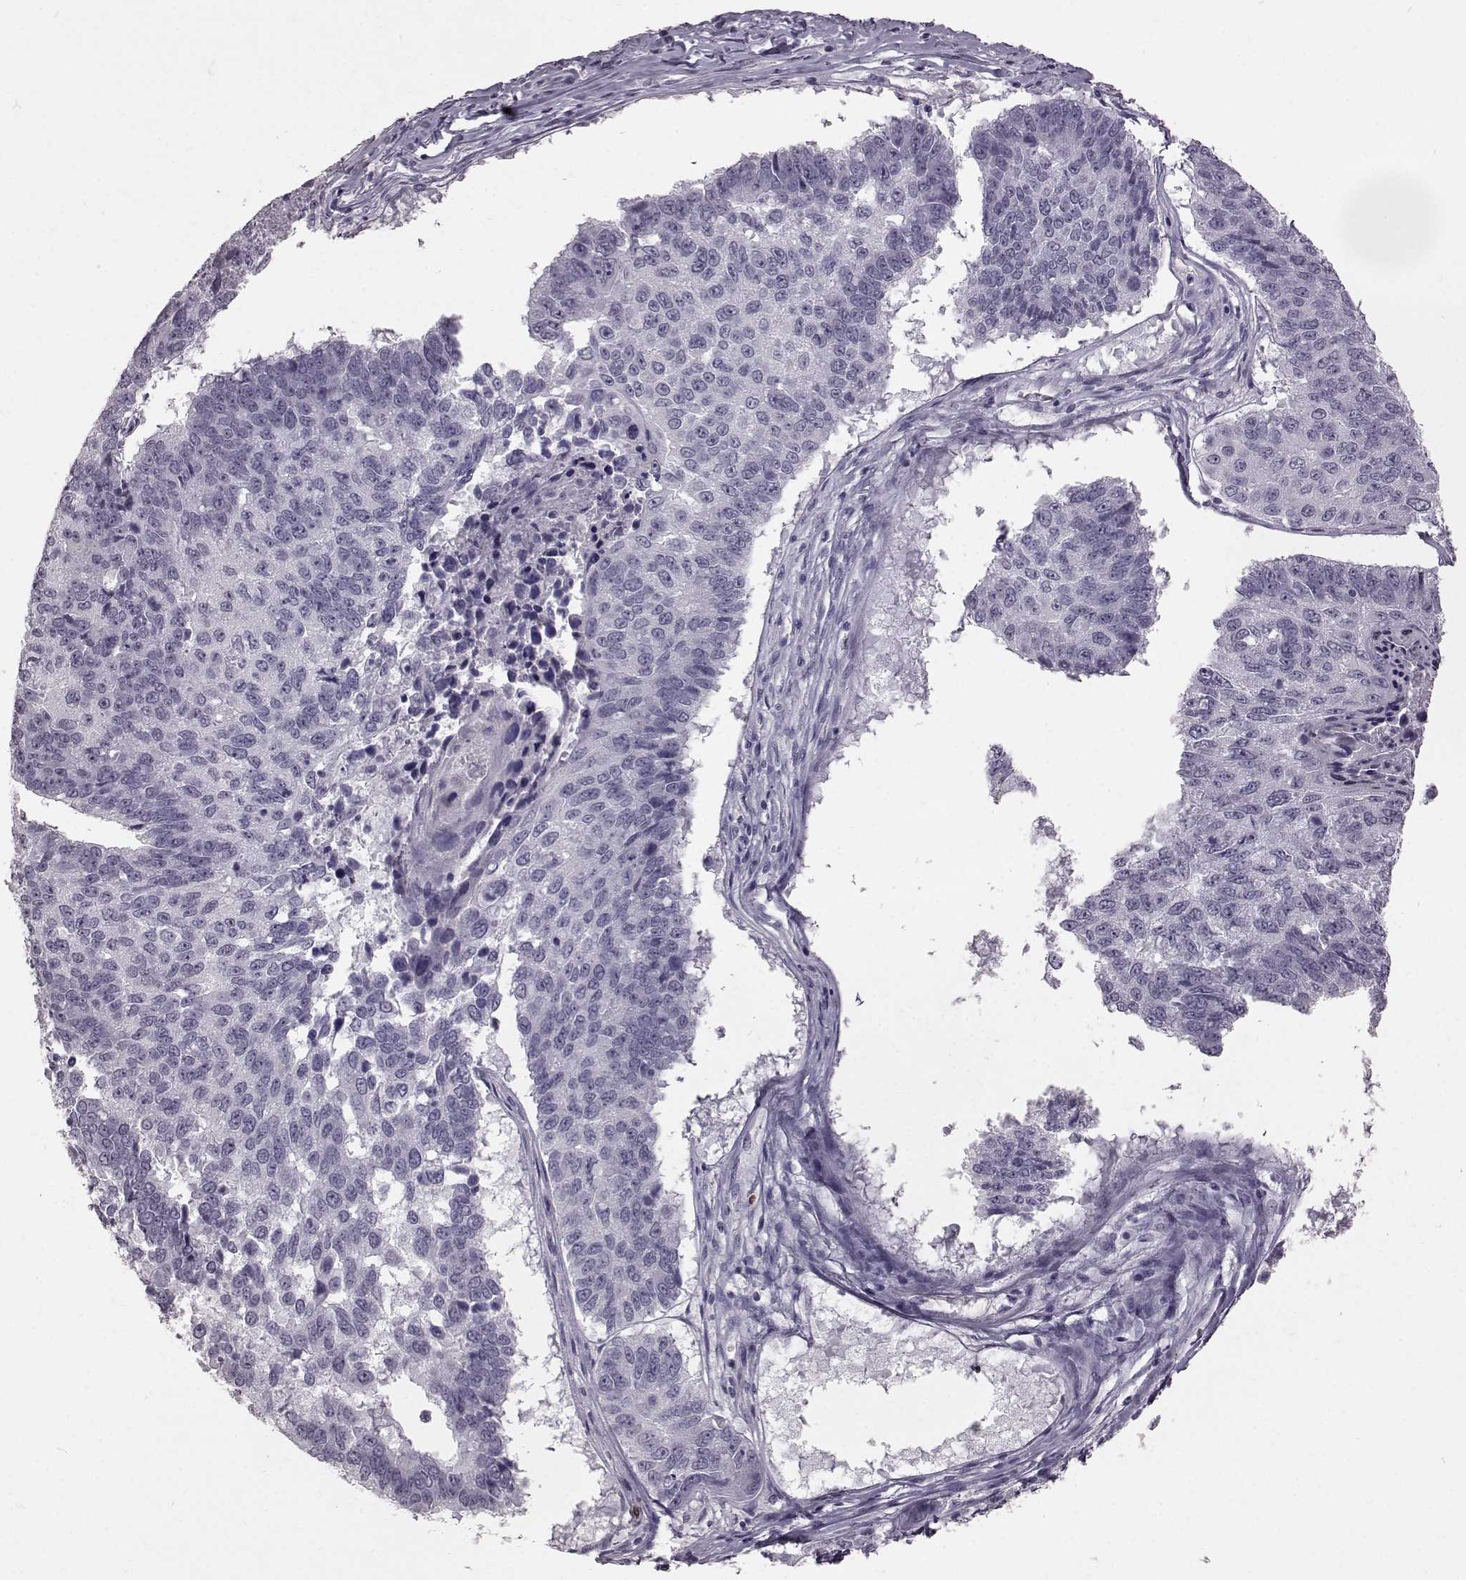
{"staining": {"intensity": "negative", "quantity": "none", "location": "none"}, "tissue": "lung cancer", "cell_type": "Tumor cells", "image_type": "cancer", "snomed": [{"axis": "morphology", "description": "Squamous cell carcinoma, NOS"}, {"axis": "topography", "description": "Lung"}], "caption": "Protein analysis of squamous cell carcinoma (lung) exhibits no significant positivity in tumor cells.", "gene": "FUT4", "patient": {"sex": "male", "age": 73}}